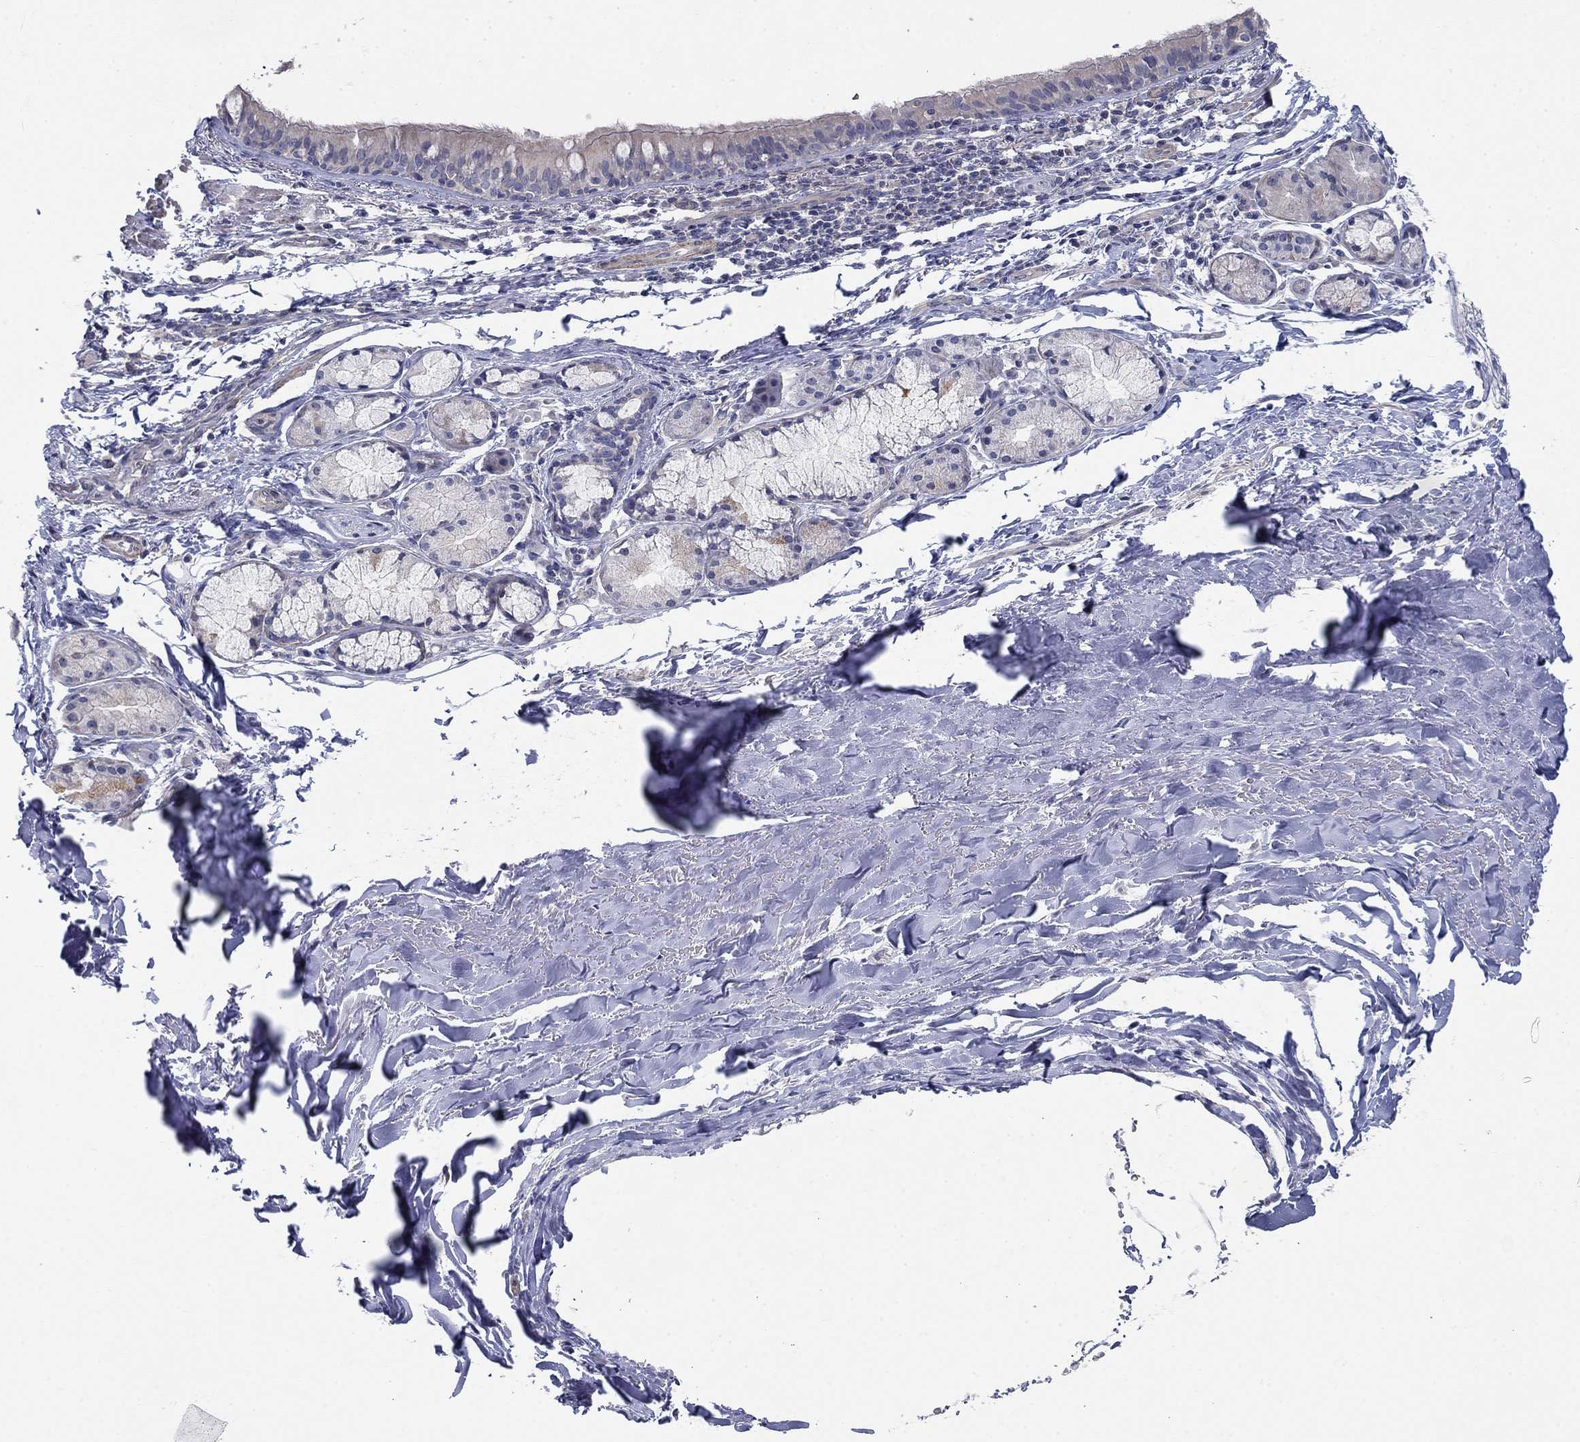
{"staining": {"intensity": "negative", "quantity": "none", "location": "none"}, "tissue": "bronchus", "cell_type": "Respiratory epithelial cells", "image_type": "normal", "snomed": [{"axis": "morphology", "description": "Normal tissue, NOS"}, {"axis": "morphology", "description": "Squamous cell carcinoma, NOS"}, {"axis": "topography", "description": "Bronchus"}, {"axis": "topography", "description": "Lung"}], "caption": "The immunohistochemistry photomicrograph has no significant expression in respiratory epithelial cells of bronchus.", "gene": "GRK7", "patient": {"sex": "male", "age": 69}}